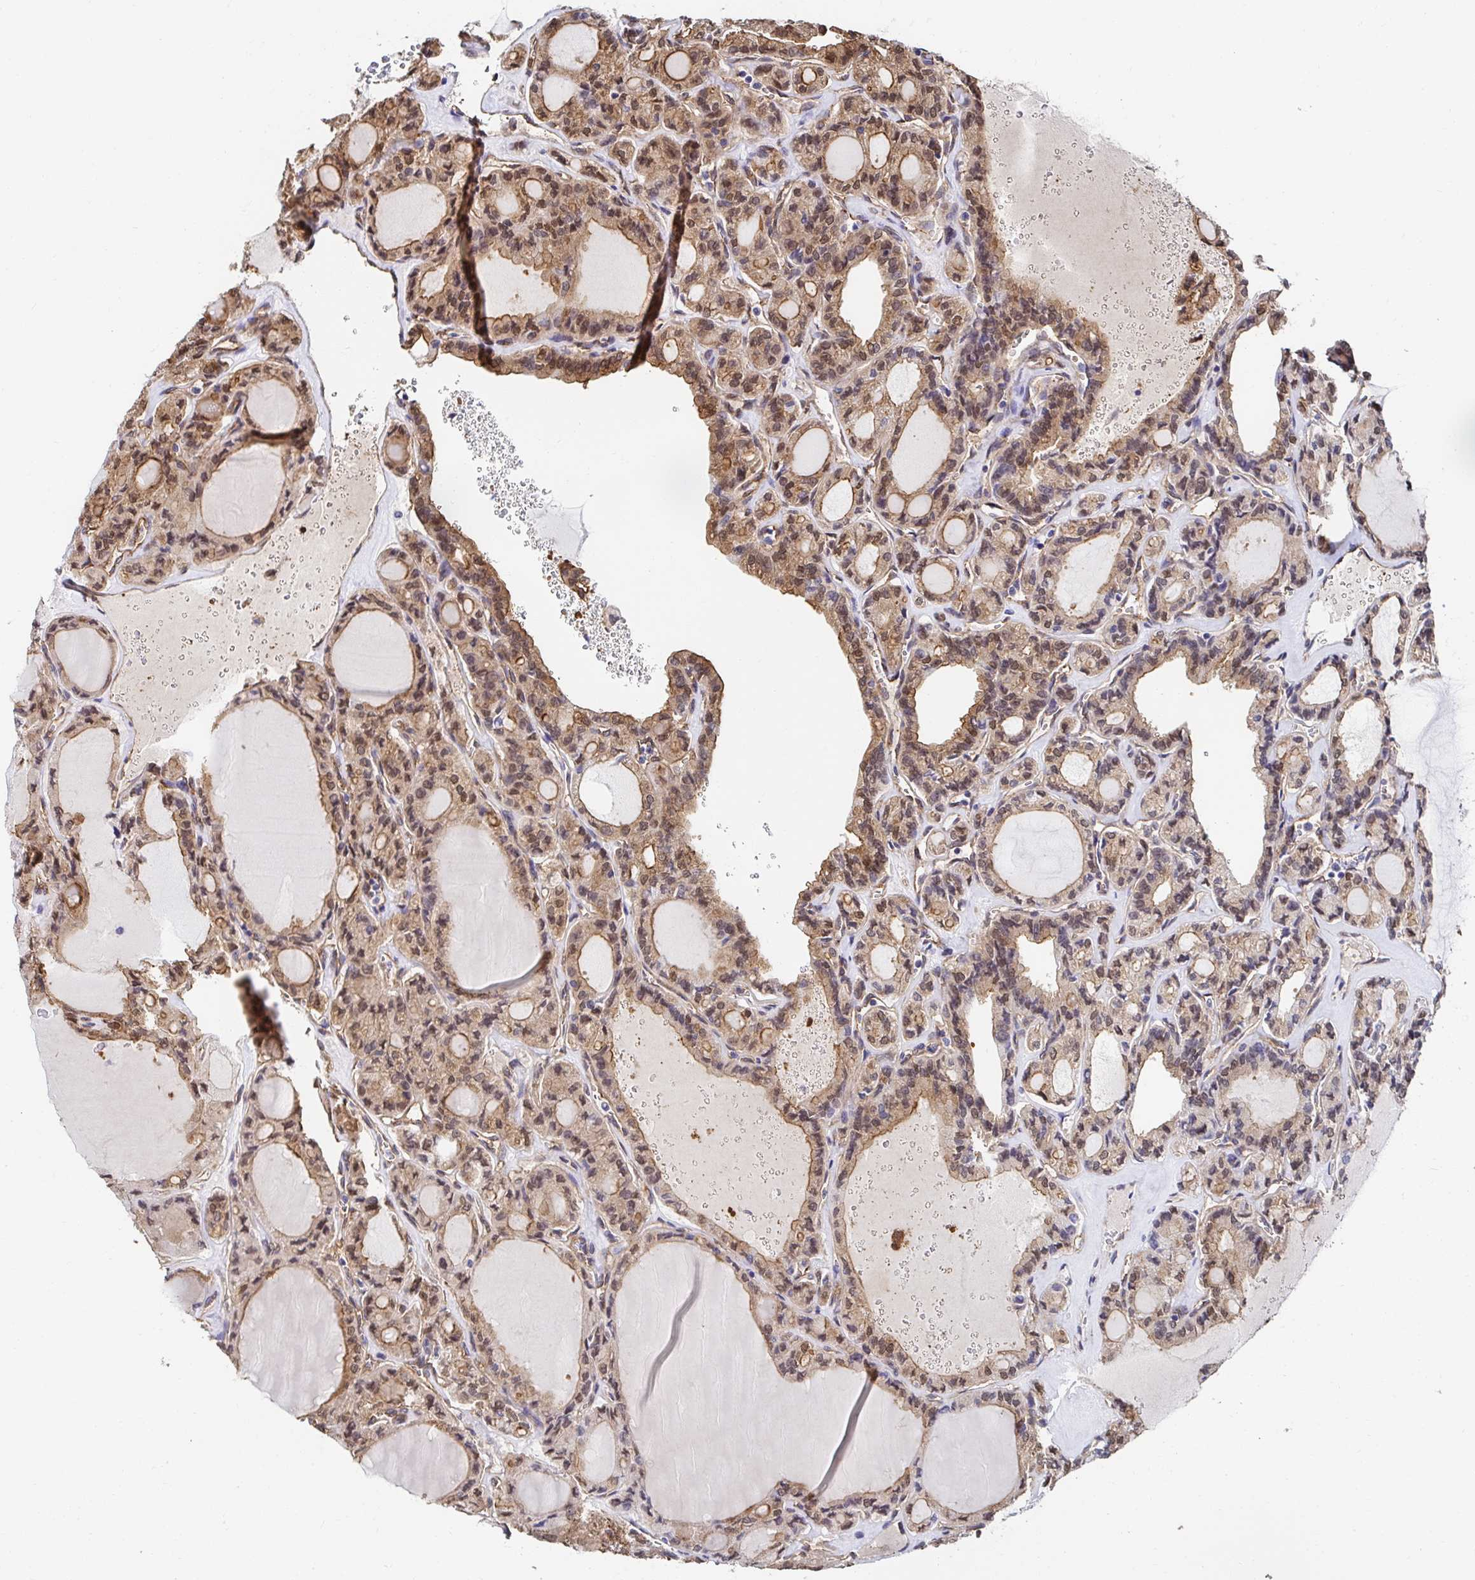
{"staining": {"intensity": "moderate", "quantity": ">75%", "location": "cytoplasmic/membranous"}, "tissue": "thyroid cancer", "cell_type": "Tumor cells", "image_type": "cancer", "snomed": [{"axis": "morphology", "description": "Papillary adenocarcinoma, NOS"}, {"axis": "topography", "description": "Thyroid gland"}], "caption": "An image of human thyroid cancer (papillary adenocarcinoma) stained for a protein demonstrates moderate cytoplasmic/membranous brown staining in tumor cells. (Stains: DAB in brown, nuclei in blue, Microscopy: brightfield microscopy at high magnification).", "gene": "CTTN", "patient": {"sex": "male", "age": 87}}